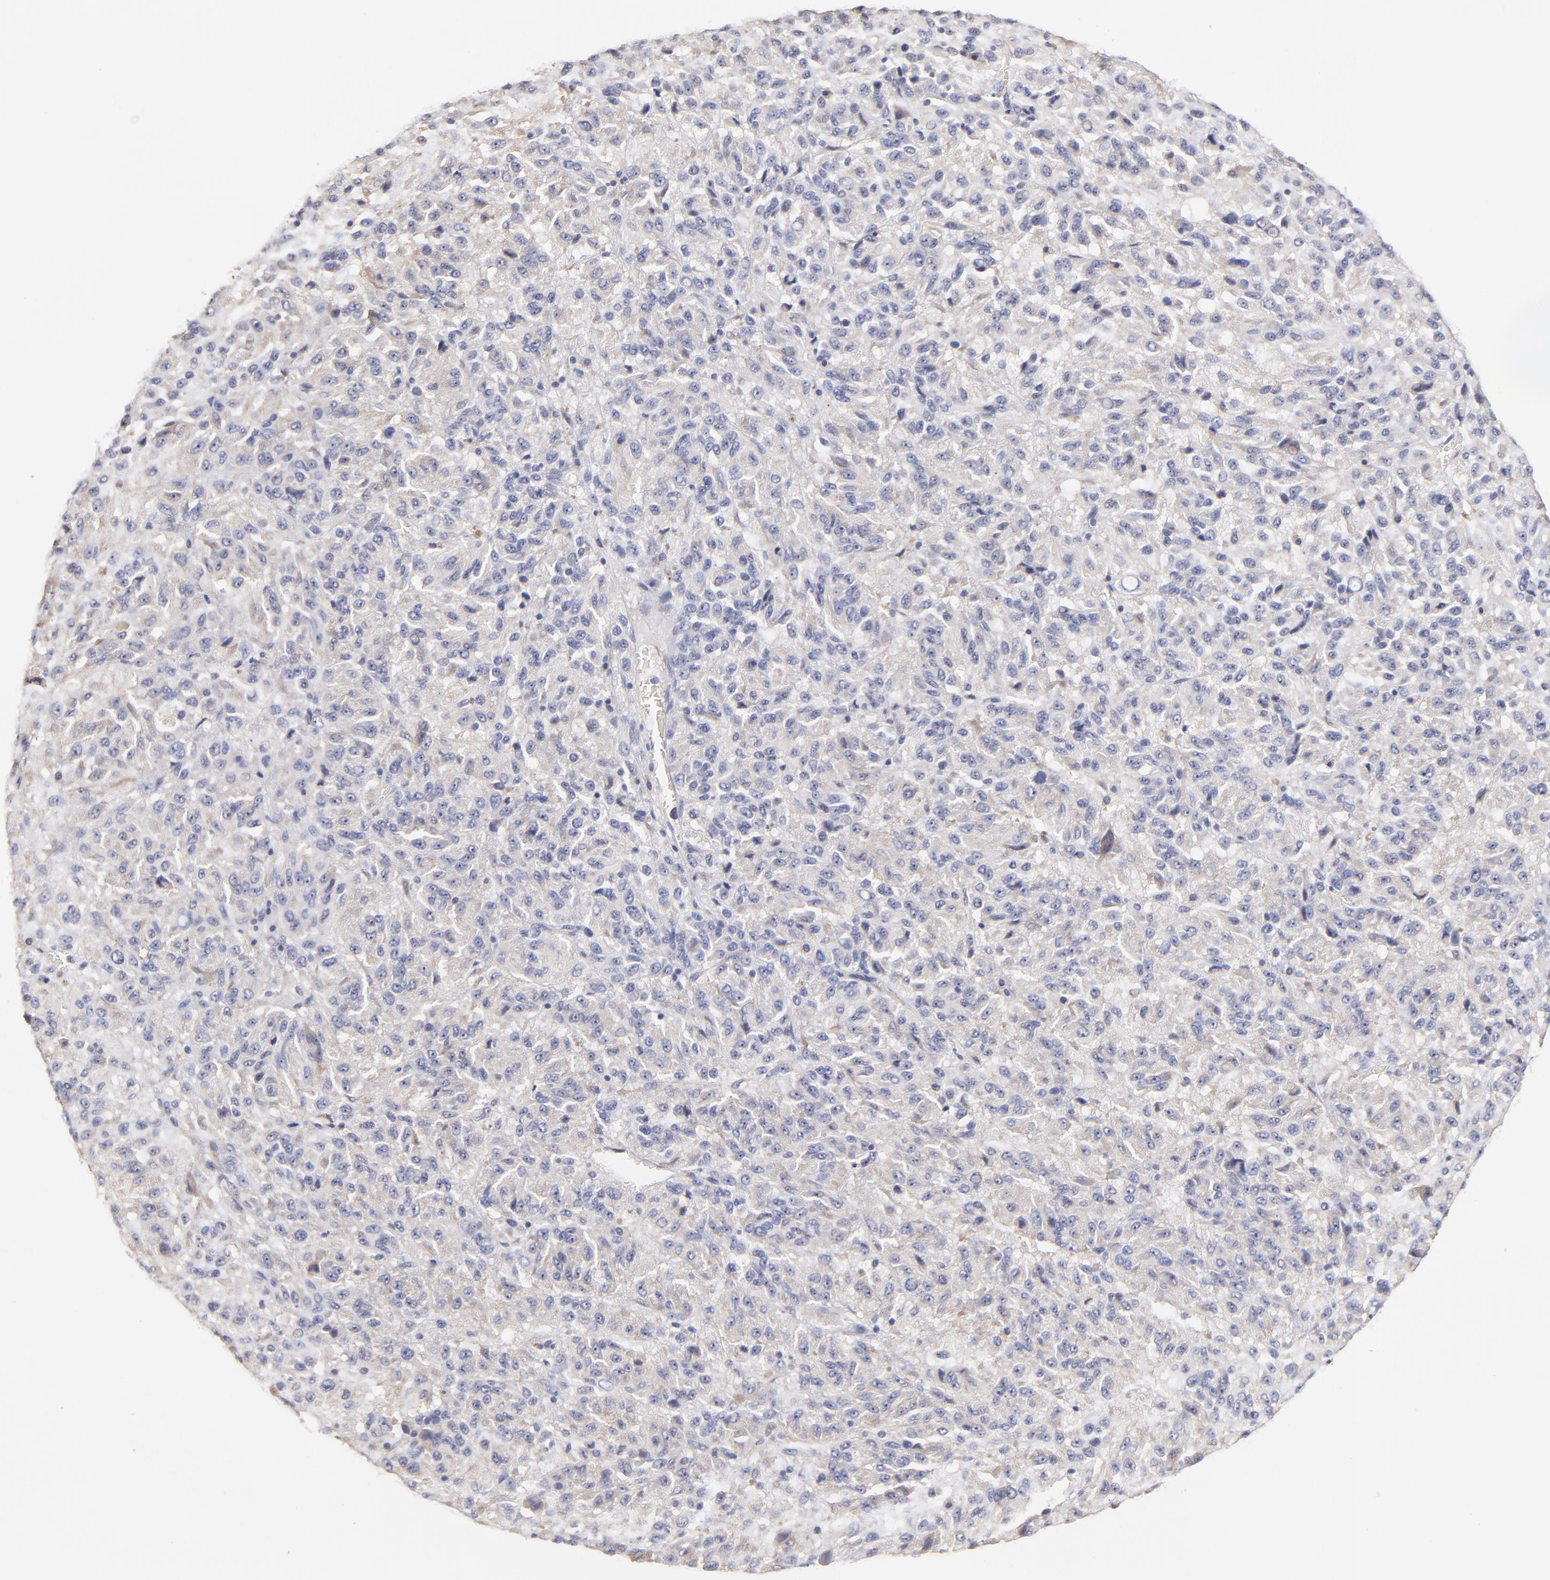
{"staining": {"intensity": "negative", "quantity": "none", "location": "none"}, "tissue": "melanoma", "cell_type": "Tumor cells", "image_type": "cancer", "snomed": [{"axis": "morphology", "description": "Malignant melanoma, Metastatic site"}, {"axis": "topography", "description": "Lung"}], "caption": "Melanoma stained for a protein using IHC displays no staining tumor cells.", "gene": "ZNF10", "patient": {"sex": "male", "age": 64}}